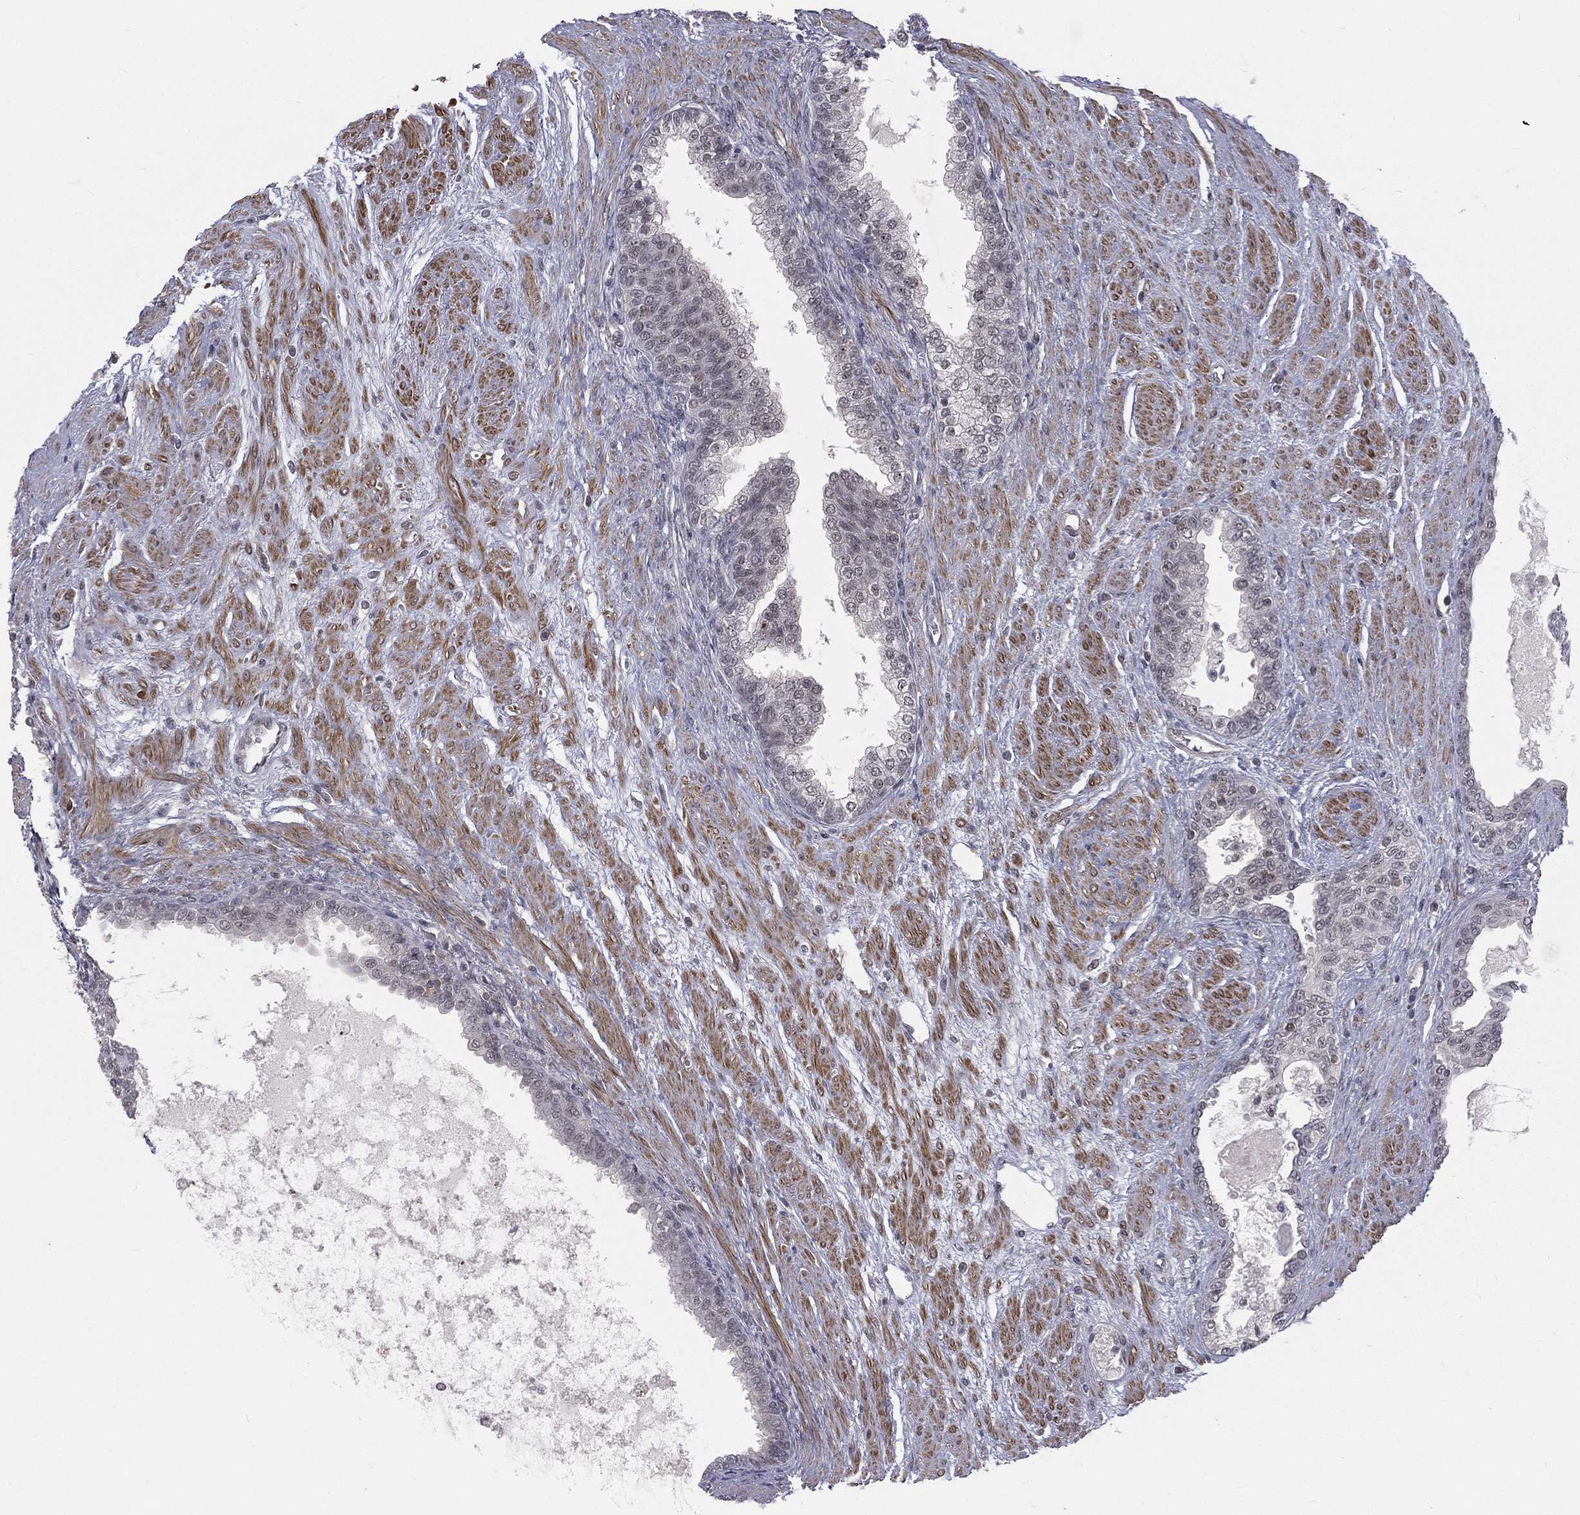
{"staining": {"intensity": "negative", "quantity": "none", "location": "none"}, "tissue": "prostate cancer", "cell_type": "Tumor cells", "image_type": "cancer", "snomed": [{"axis": "morphology", "description": "Adenocarcinoma, NOS"}, {"axis": "topography", "description": "Prostate and seminal vesicle, NOS"}, {"axis": "topography", "description": "Prostate"}], "caption": "High magnification brightfield microscopy of prostate cancer stained with DAB (3,3'-diaminobenzidine) (brown) and counterstained with hematoxylin (blue): tumor cells show no significant staining.", "gene": "MORC2", "patient": {"sex": "male", "age": 62}}